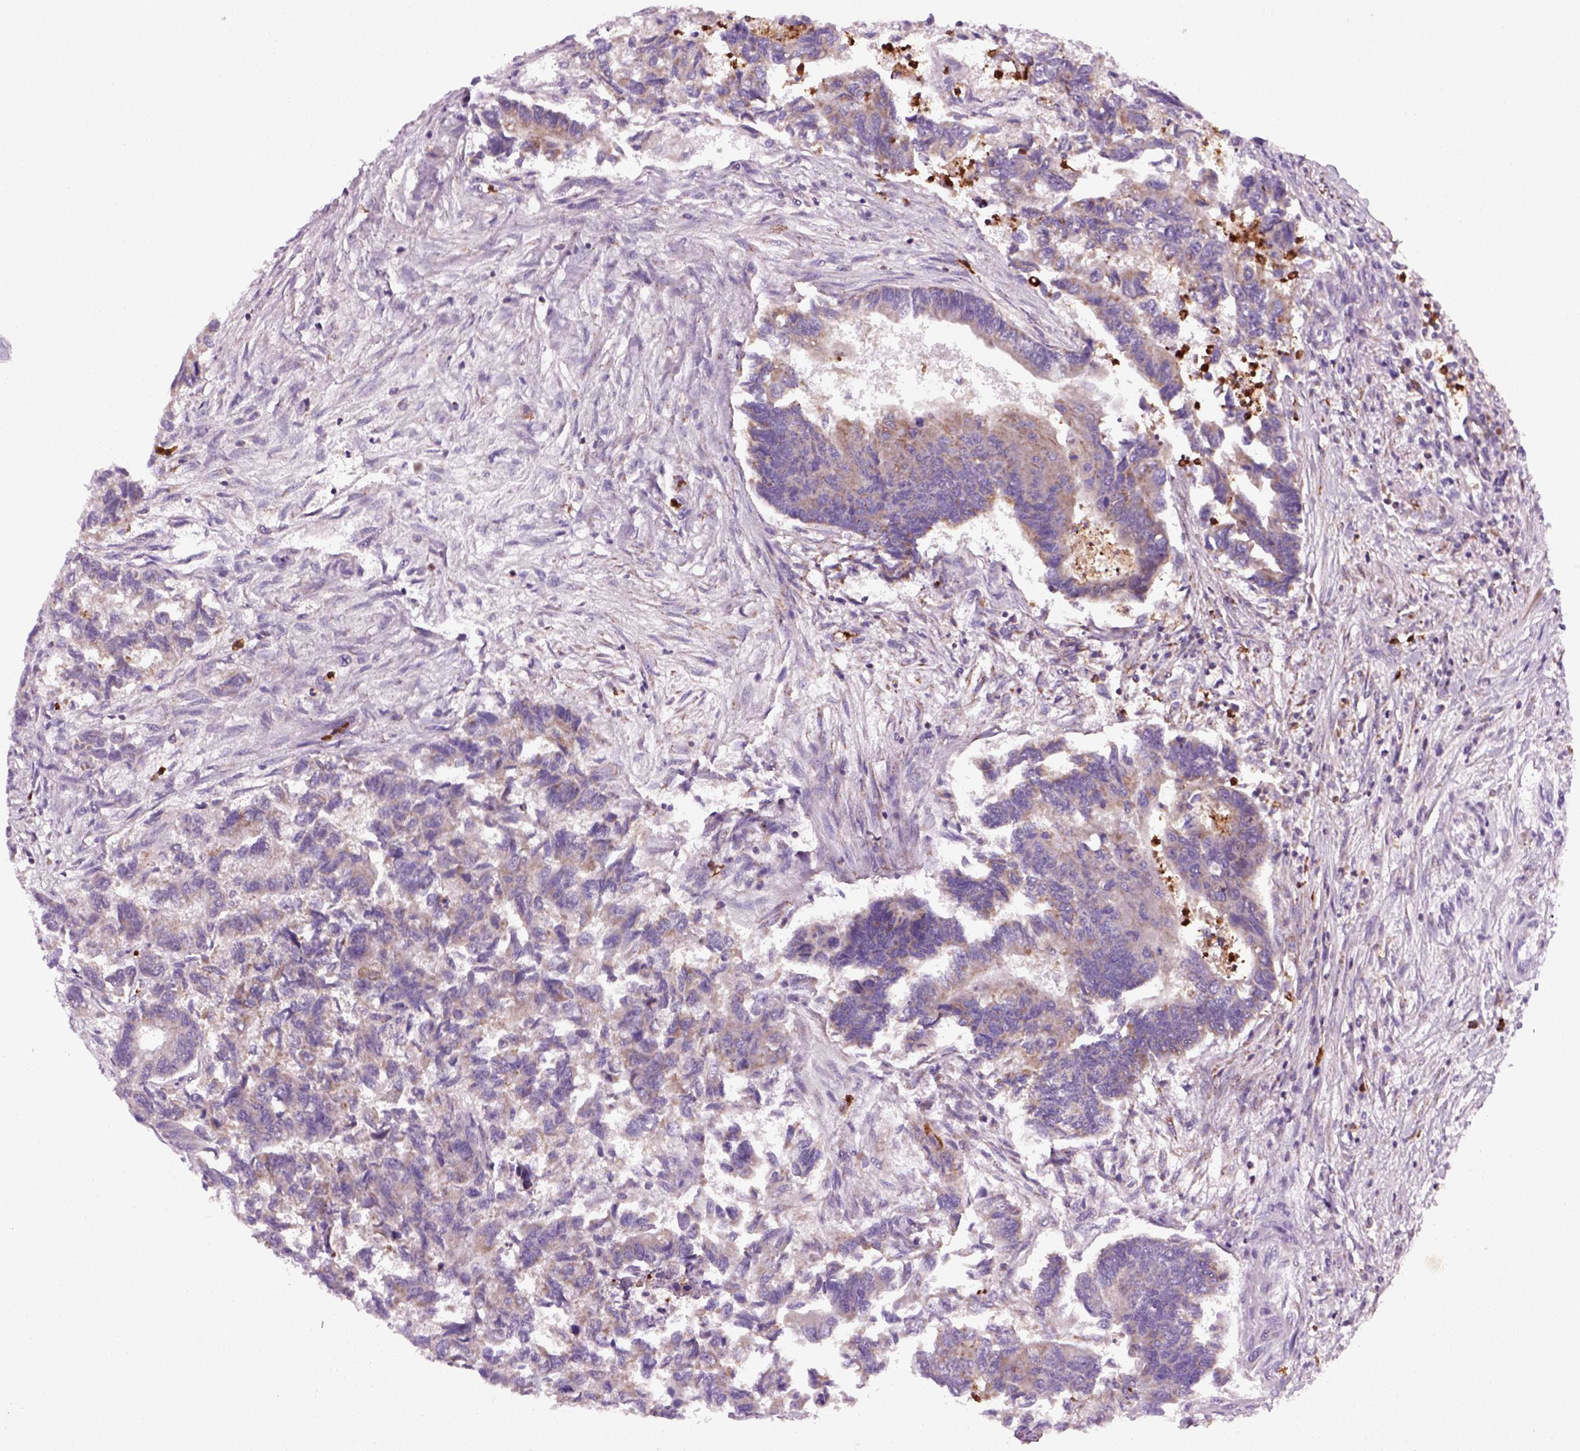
{"staining": {"intensity": "negative", "quantity": "none", "location": "none"}, "tissue": "colorectal cancer", "cell_type": "Tumor cells", "image_type": "cancer", "snomed": [{"axis": "morphology", "description": "Adenocarcinoma, NOS"}, {"axis": "topography", "description": "Colon"}], "caption": "A high-resolution micrograph shows IHC staining of adenocarcinoma (colorectal), which shows no significant expression in tumor cells.", "gene": "NUDT16L1", "patient": {"sex": "female", "age": 65}}